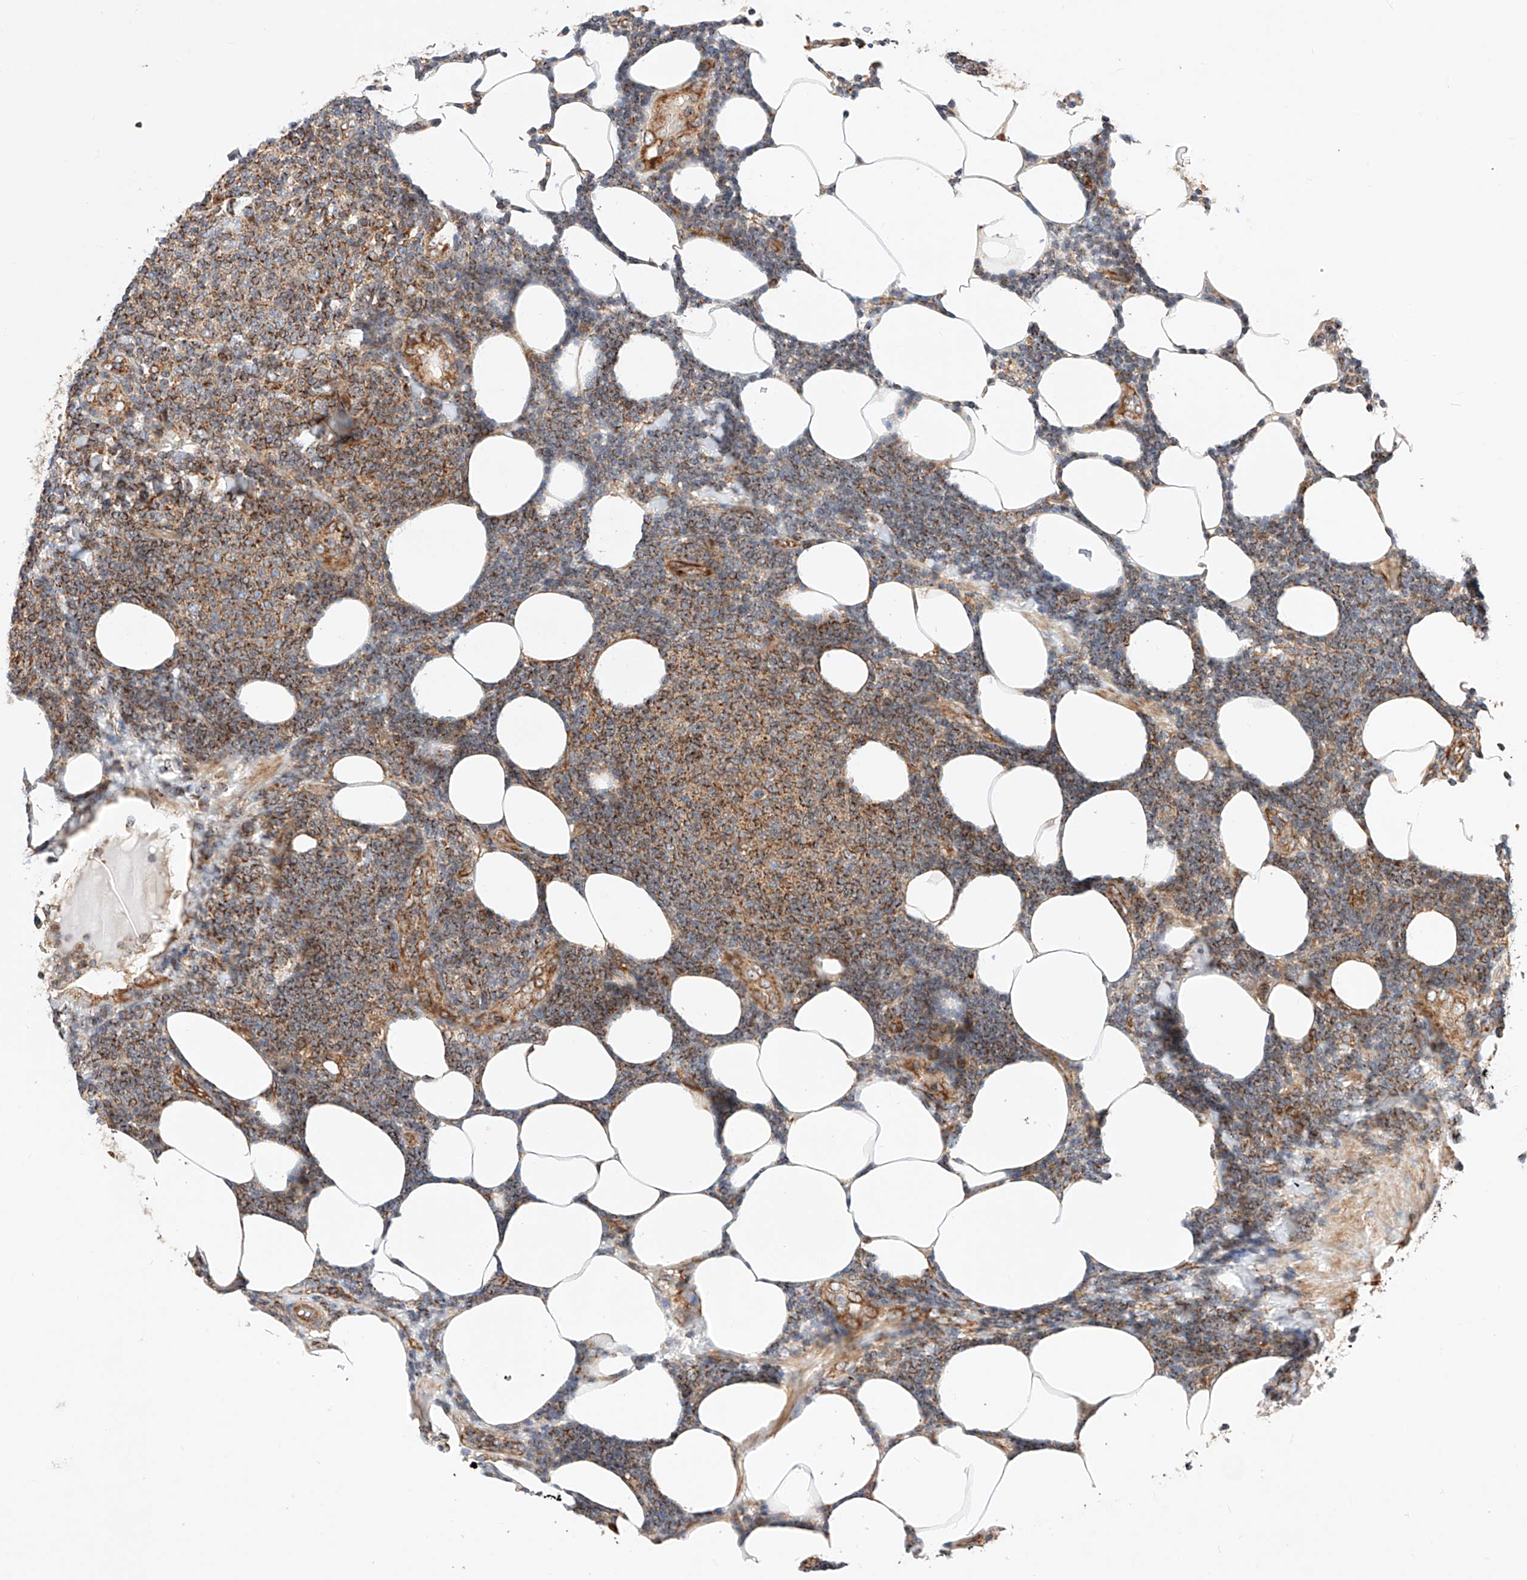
{"staining": {"intensity": "moderate", "quantity": ">75%", "location": "cytoplasmic/membranous"}, "tissue": "lymphoma", "cell_type": "Tumor cells", "image_type": "cancer", "snomed": [{"axis": "morphology", "description": "Malignant lymphoma, non-Hodgkin's type, Low grade"}, {"axis": "topography", "description": "Lymph node"}], "caption": "This is a photomicrograph of immunohistochemistry (IHC) staining of lymphoma, which shows moderate staining in the cytoplasmic/membranous of tumor cells.", "gene": "NR1D1", "patient": {"sex": "male", "age": 66}}